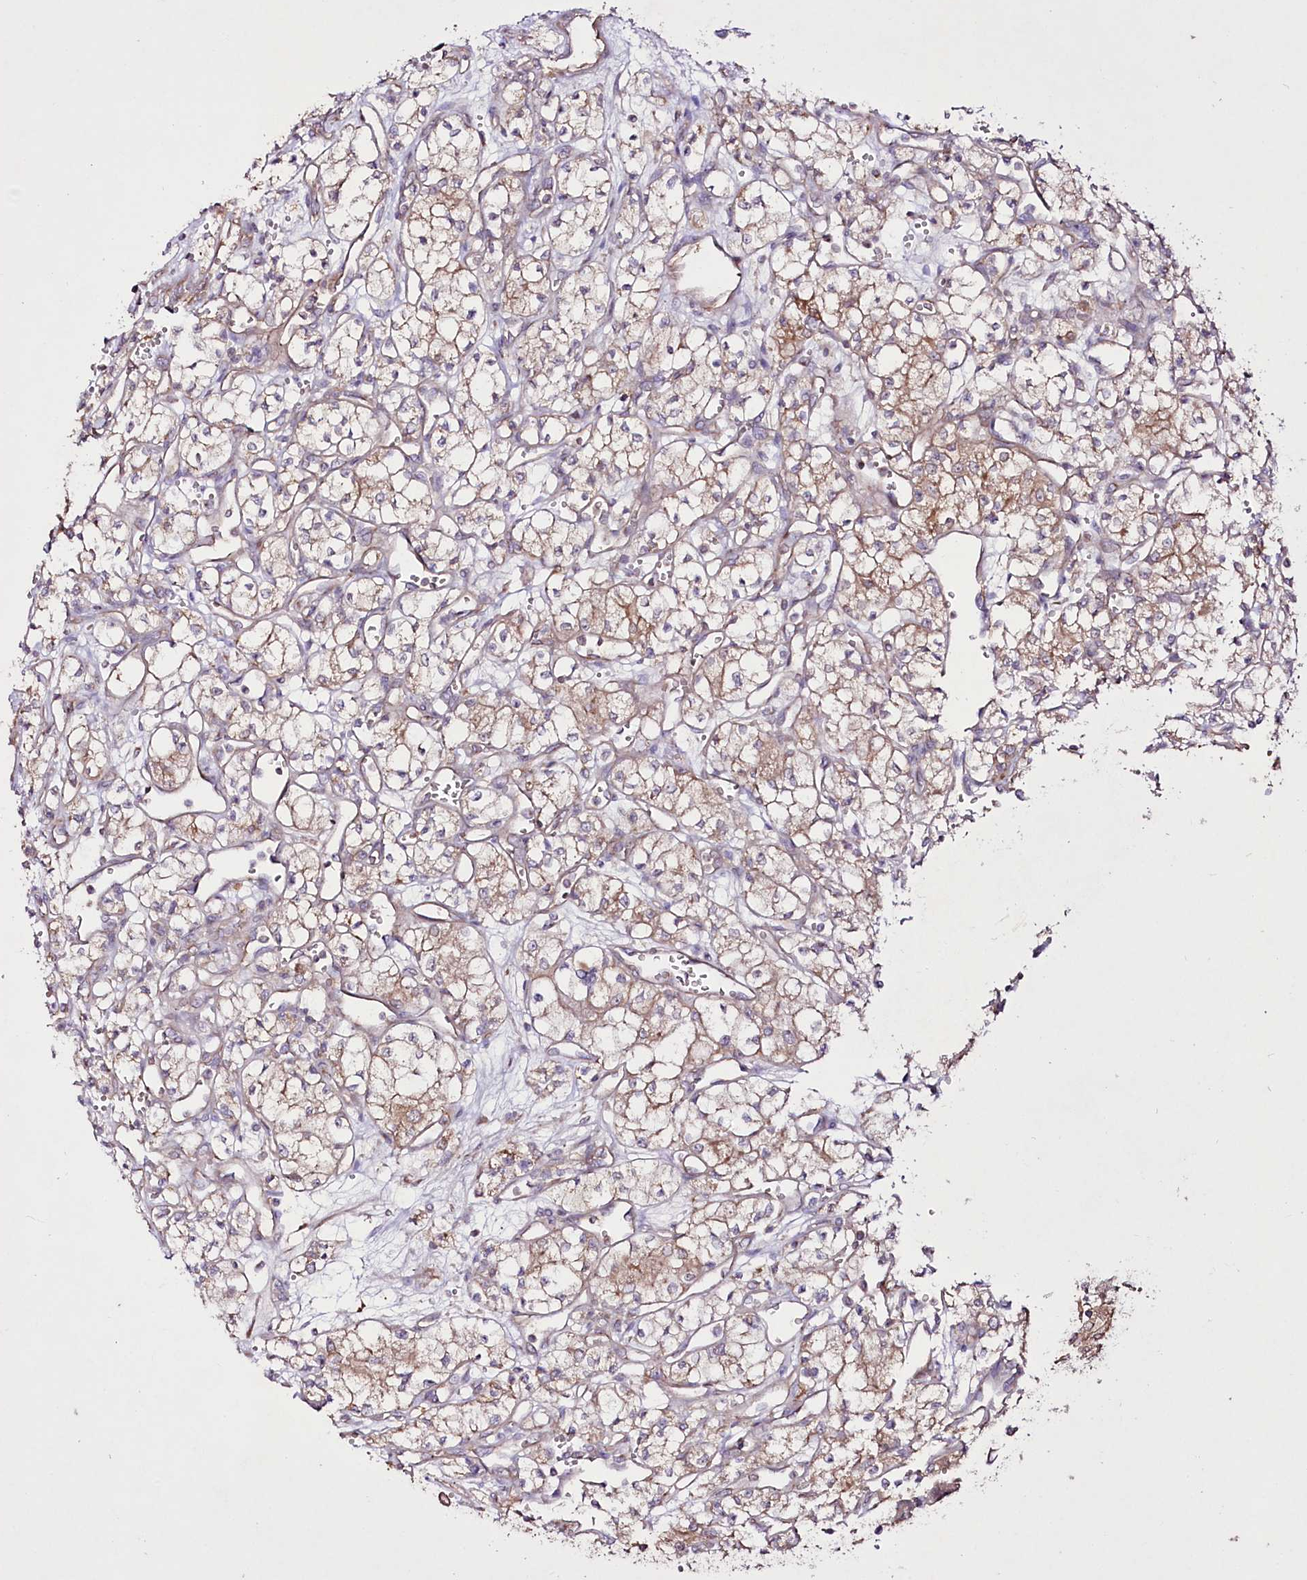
{"staining": {"intensity": "moderate", "quantity": "25%-75%", "location": "cytoplasmic/membranous"}, "tissue": "renal cancer", "cell_type": "Tumor cells", "image_type": "cancer", "snomed": [{"axis": "morphology", "description": "Adenocarcinoma, NOS"}, {"axis": "topography", "description": "Kidney"}], "caption": "This is an image of immunohistochemistry (IHC) staining of renal adenocarcinoma, which shows moderate positivity in the cytoplasmic/membranous of tumor cells.", "gene": "REXO2", "patient": {"sex": "male", "age": 59}}